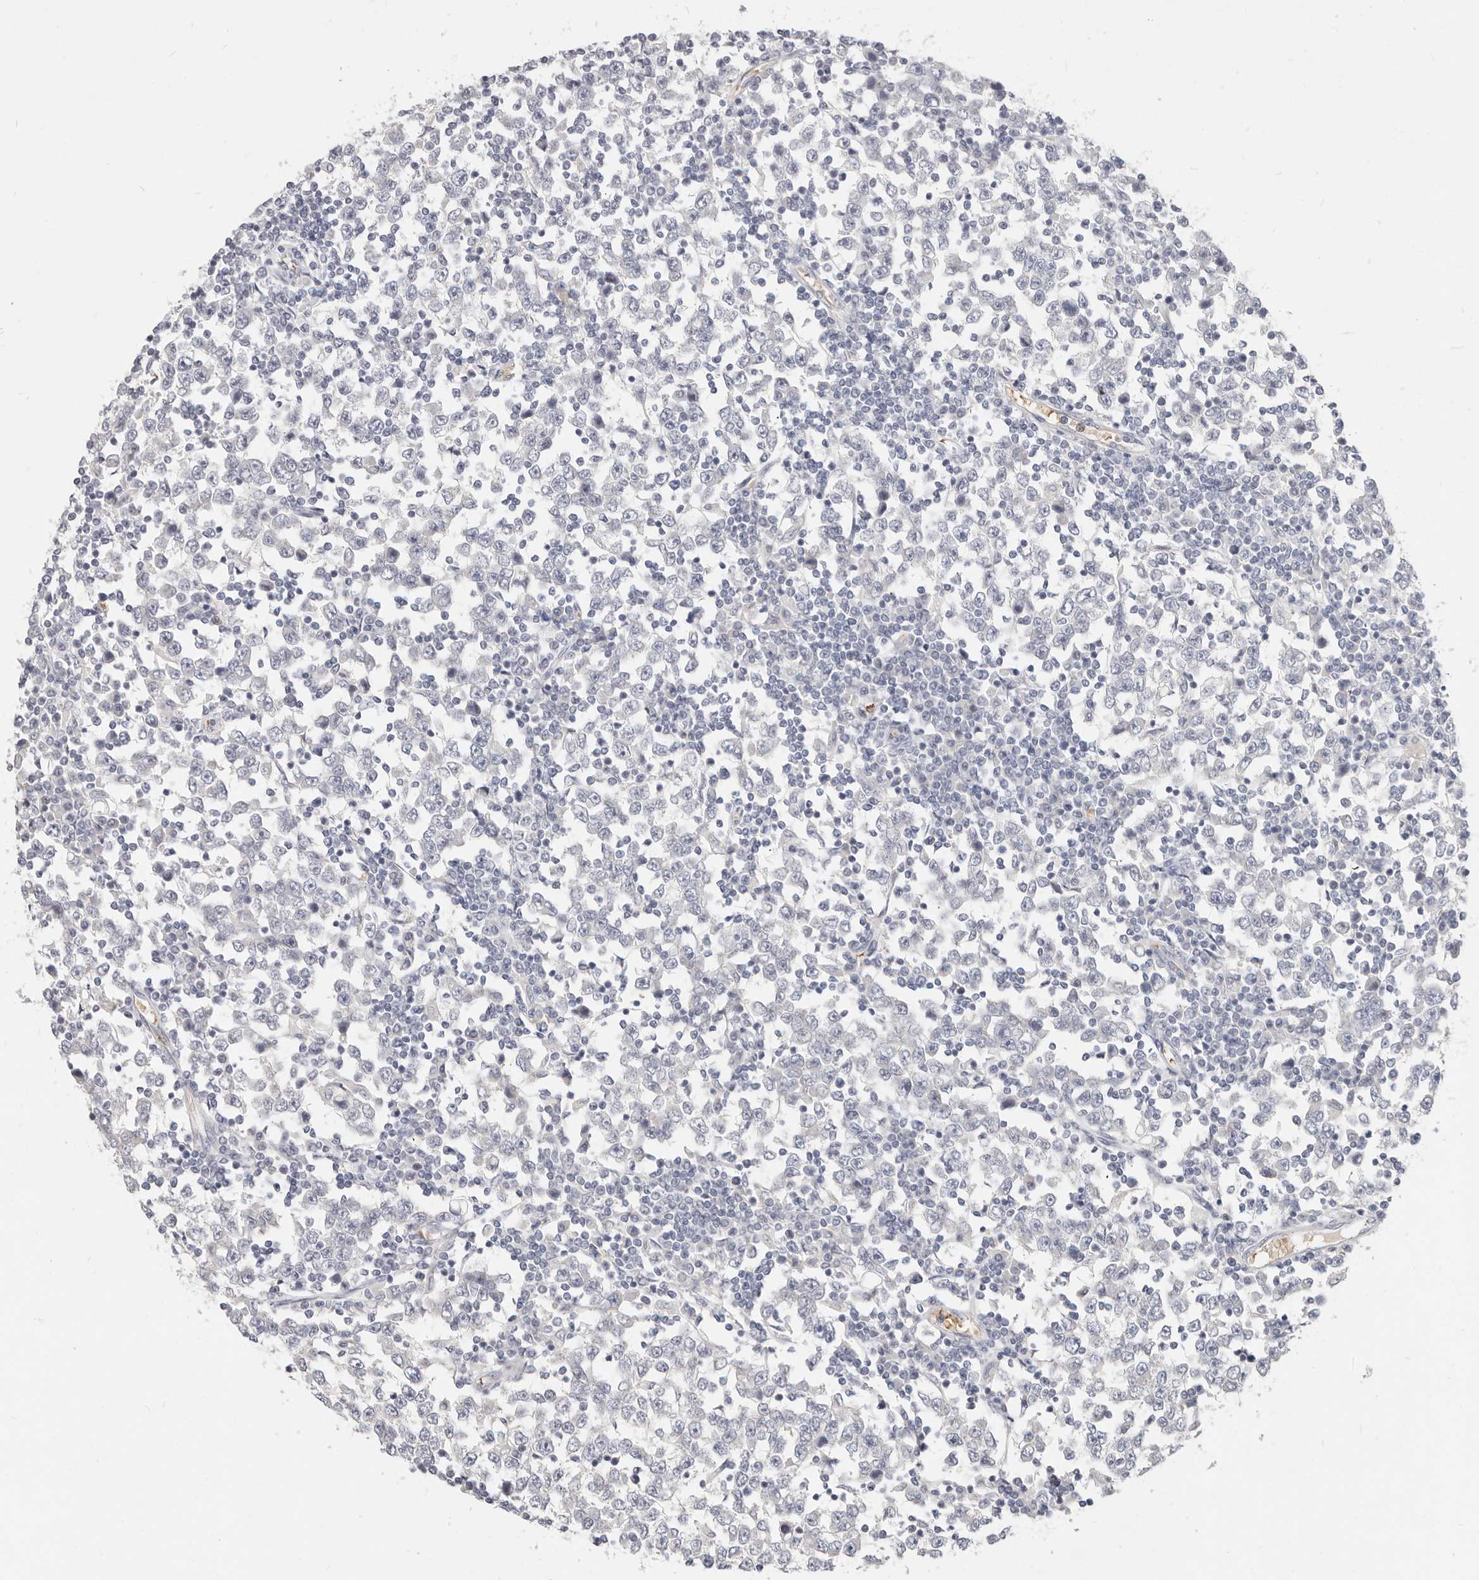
{"staining": {"intensity": "negative", "quantity": "none", "location": "none"}, "tissue": "testis cancer", "cell_type": "Tumor cells", "image_type": "cancer", "snomed": [{"axis": "morphology", "description": "Seminoma, NOS"}, {"axis": "topography", "description": "Testis"}], "caption": "High magnification brightfield microscopy of testis seminoma stained with DAB (brown) and counterstained with hematoxylin (blue): tumor cells show no significant staining. (DAB (3,3'-diaminobenzidine) immunohistochemistry (IHC), high magnification).", "gene": "TMEM63B", "patient": {"sex": "male", "age": 65}}